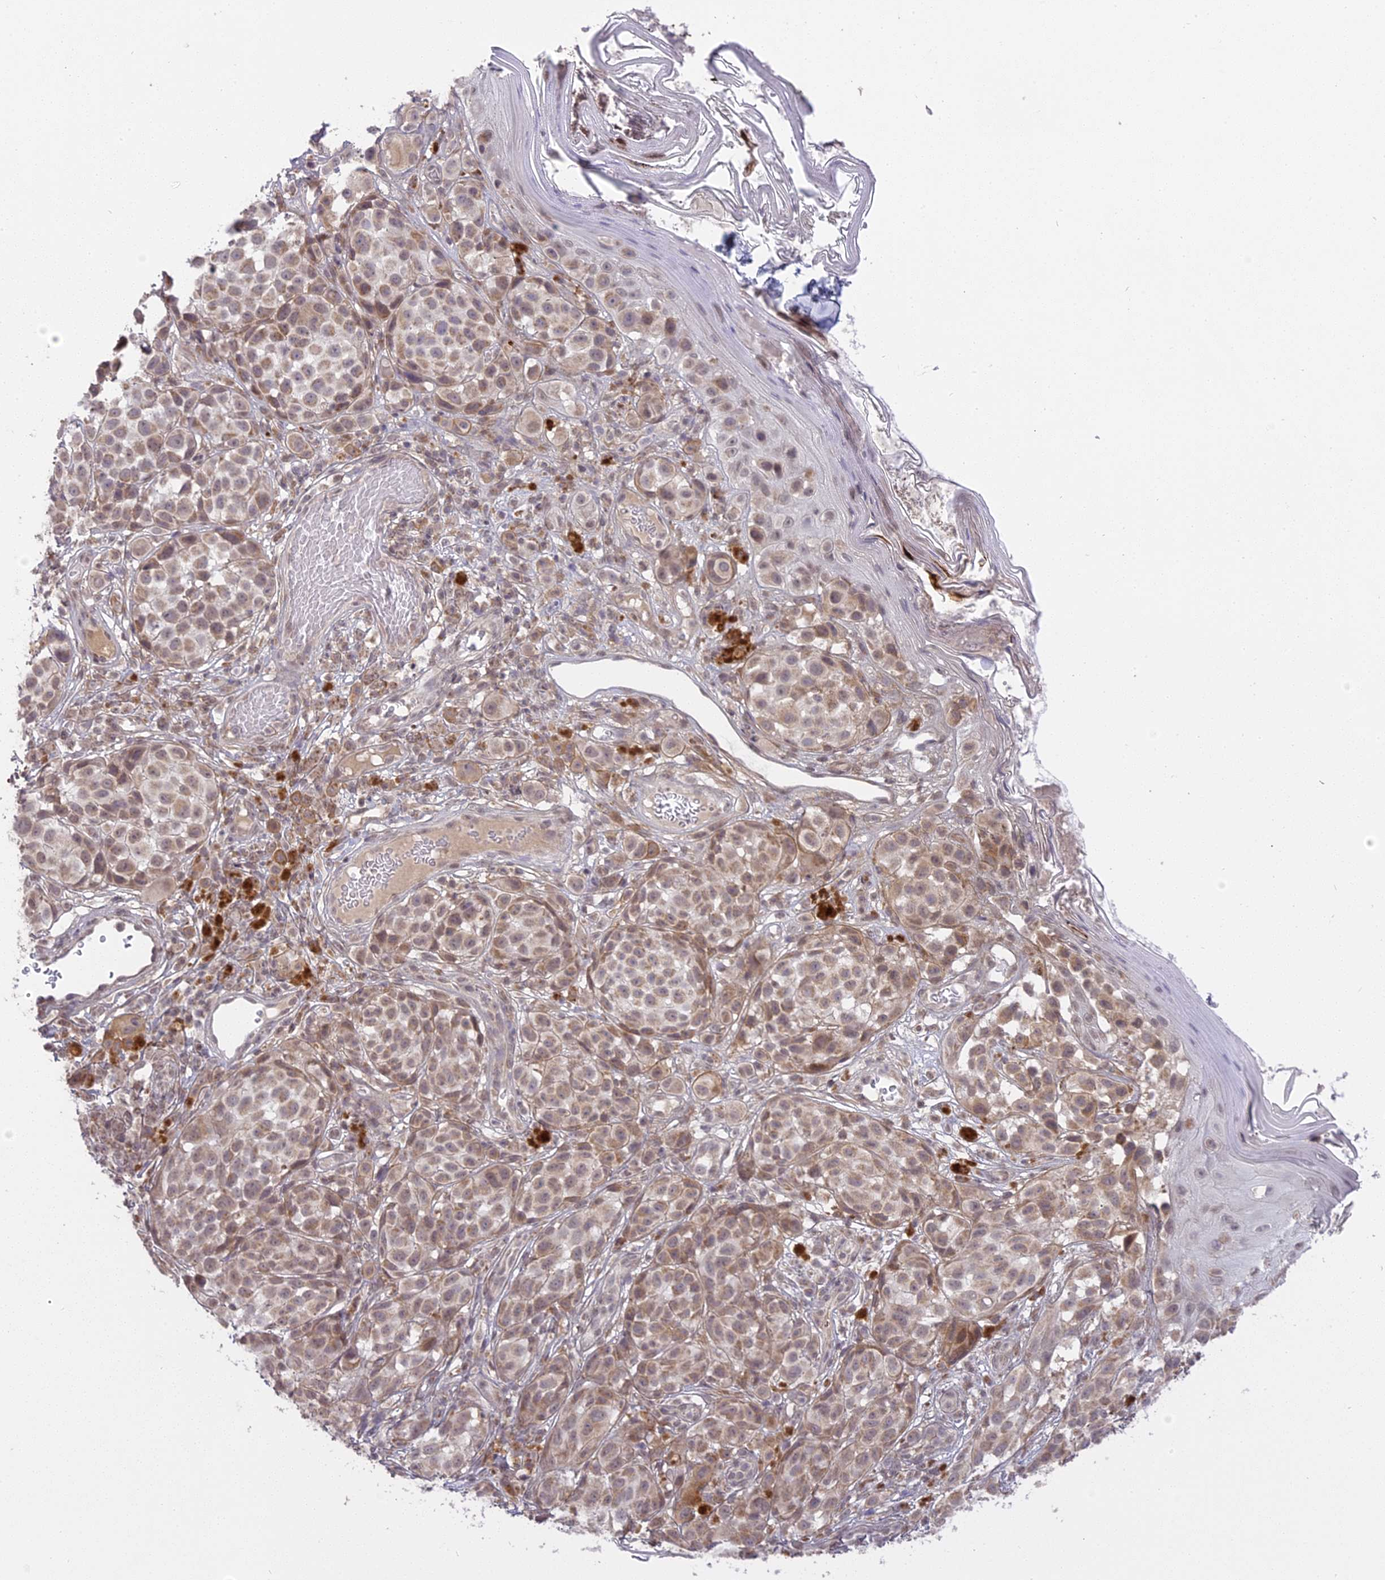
{"staining": {"intensity": "weak", "quantity": "25%-75%", "location": "cytoplasmic/membranous"}, "tissue": "melanoma", "cell_type": "Tumor cells", "image_type": "cancer", "snomed": [{"axis": "morphology", "description": "Malignant melanoma, NOS"}, {"axis": "topography", "description": "Skin"}], "caption": "About 25%-75% of tumor cells in human melanoma exhibit weak cytoplasmic/membranous protein positivity as visualized by brown immunohistochemical staining.", "gene": "ERG28", "patient": {"sex": "male", "age": 38}}